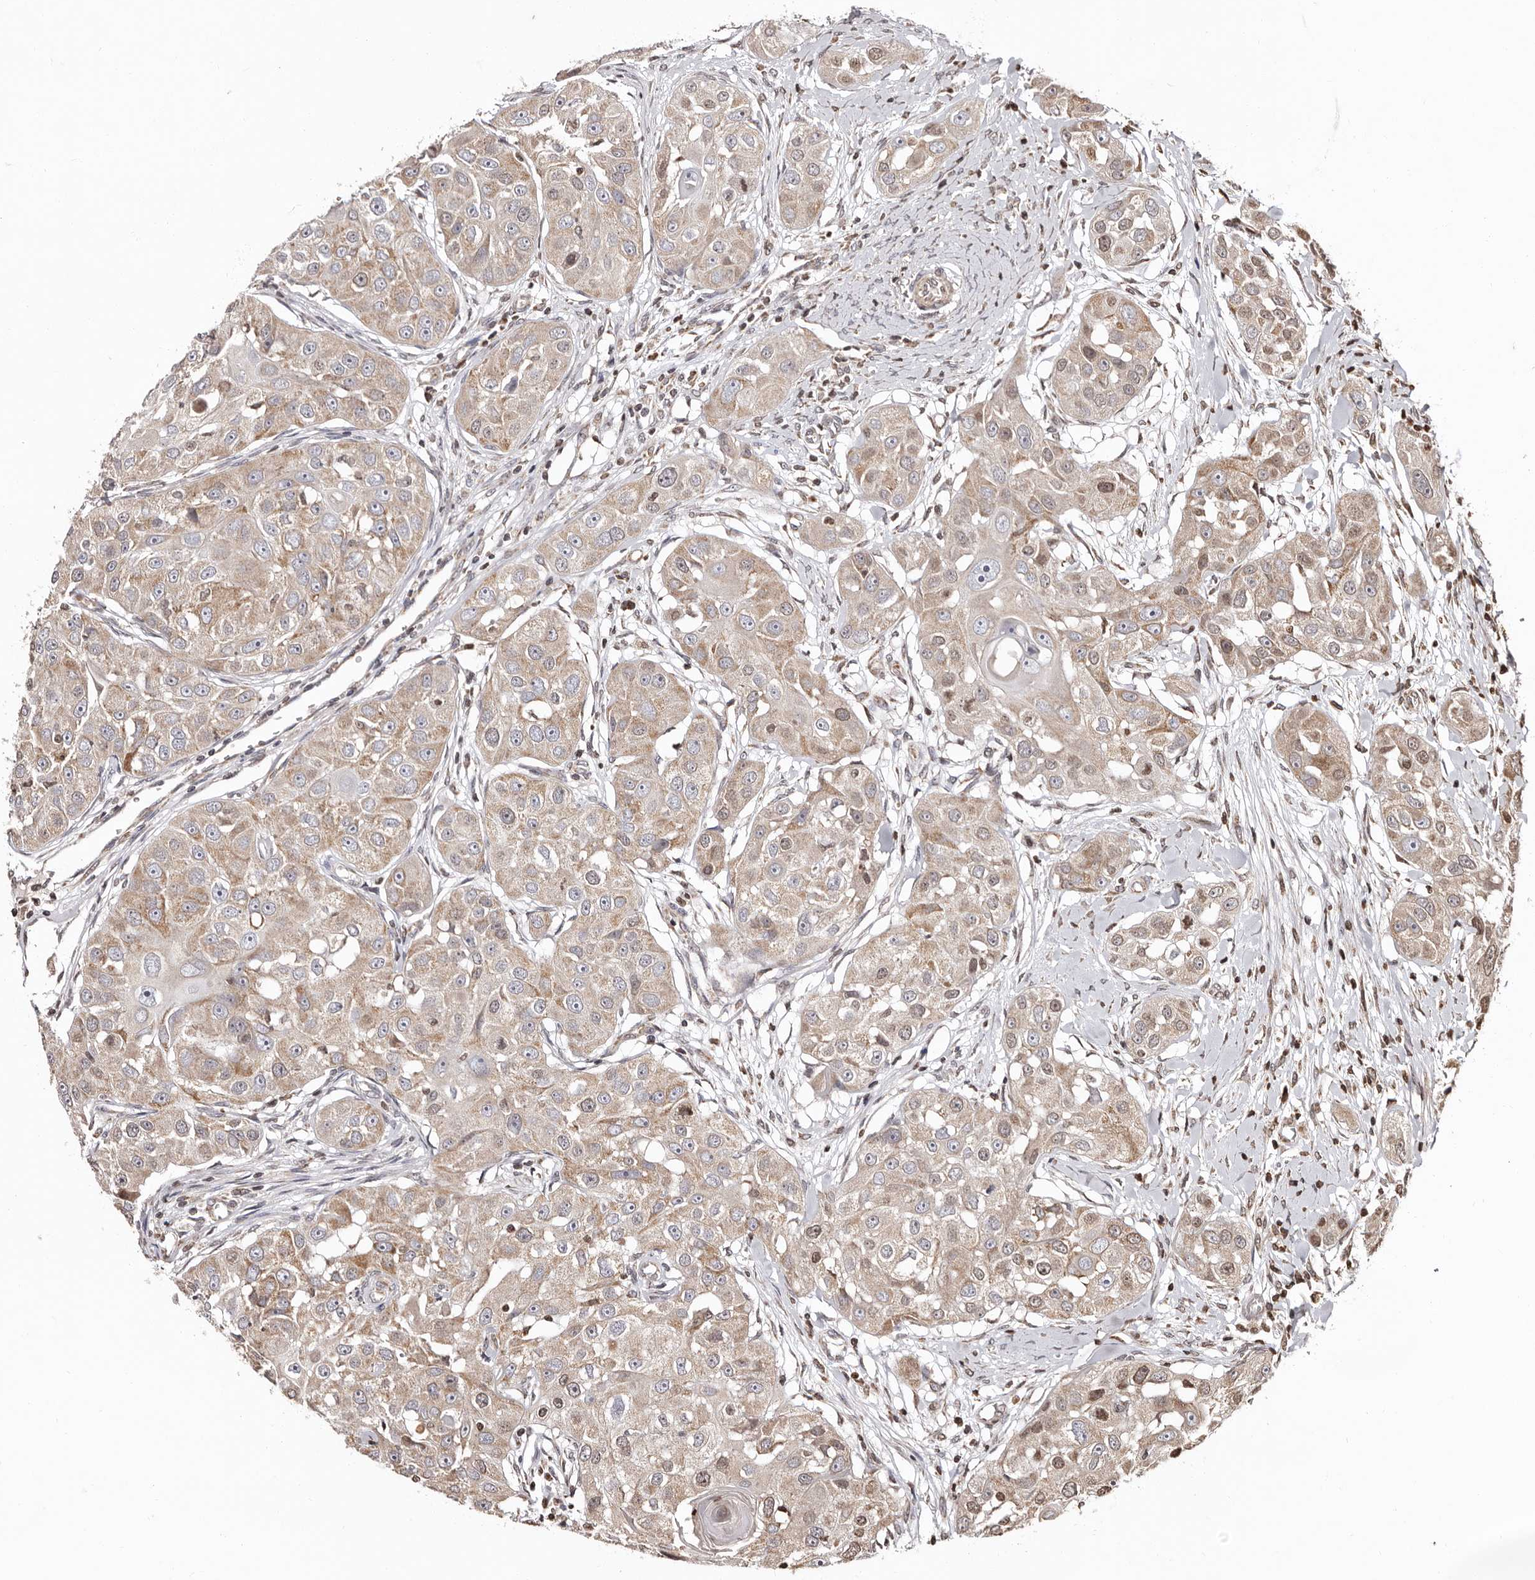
{"staining": {"intensity": "weak", "quantity": "25%-75%", "location": "cytoplasmic/membranous"}, "tissue": "head and neck cancer", "cell_type": "Tumor cells", "image_type": "cancer", "snomed": [{"axis": "morphology", "description": "Normal tissue, NOS"}, {"axis": "morphology", "description": "Squamous cell carcinoma, NOS"}, {"axis": "topography", "description": "Skeletal muscle"}, {"axis": "topography", "description": "Head-Neck"}], "caption": "This micrograph exhibits head and neck squamous cell carcinoma stained with immunohistochemistry to label a protein in brown. The cytoplasmic/membranous of tumor cells show weak positivity for the protein. Nuclei are counter-stained blue.", "gene": "CCDC190", "patient": {"sex": "male", "age": 51}}